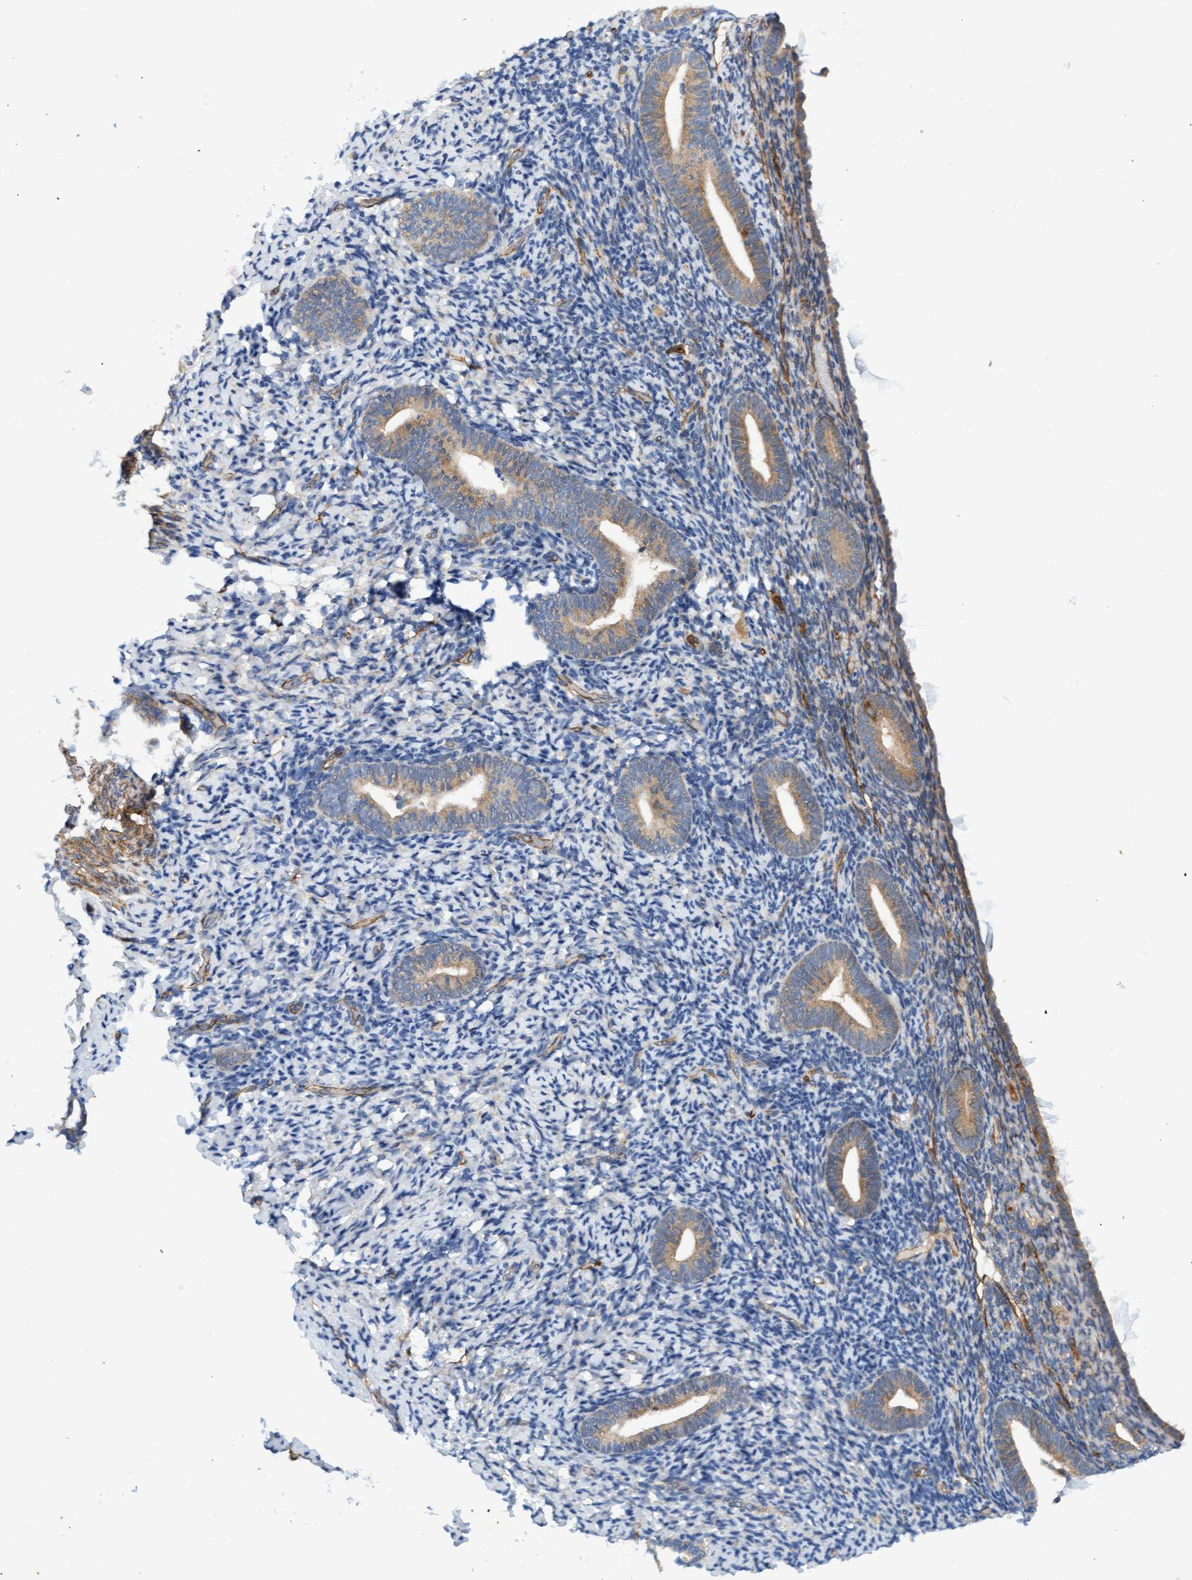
{"staining": {"intensity": "moderate", "quantity": "25%-75%", "location": "cytoplasmic/membranous"}, "tissue": "endometrium", "cell_type": "Cells in endometrial stroma", "image_type": "normal", "snomed": [{"axis": "morphology", "description": "Normal tissue, NOS"}, {"axis": "topography", "description": "Endometrium"}], "caption": "IHC image of normal human endometrium stained for a protein (brown), which reveals medium levels of moderate cytoplasmic/membranous positivity in about 25%-75% of cells in endometrial stroma.", "gene": "FMNL3", "patient": {"sex": "female", "age": 51}}